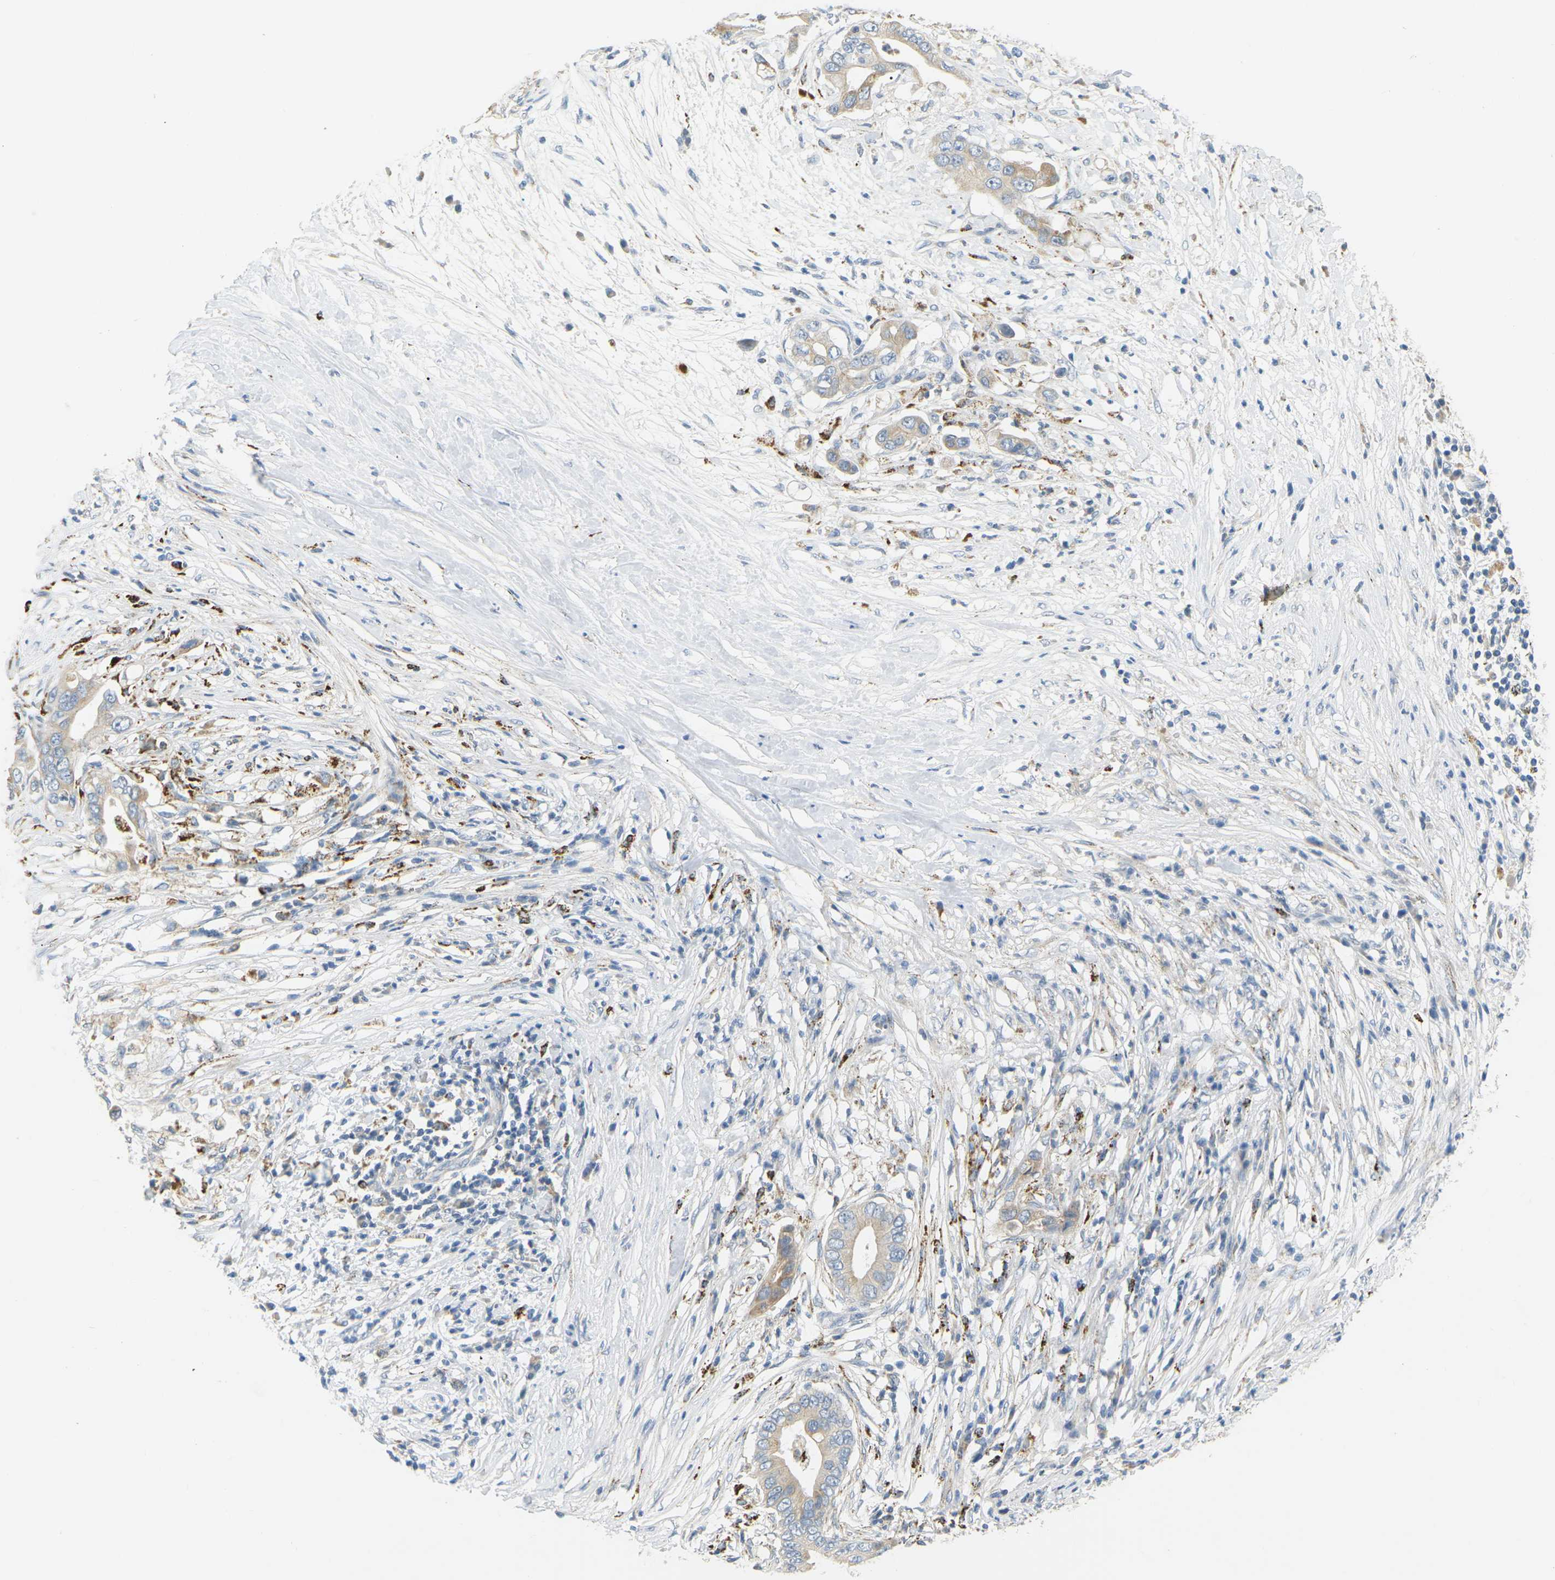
{"staining": {"intensity": "moderate", "quantity": "25%-75%", "location": "cytoplasmic/membranous"}, "tissue": "pancreatic cancer", "cell_type": "Tumor cells", "image_type": "cancer", "snomed": [{"axis": "morphology", "description": "Adenocarcinoma, NOS"}, {"axis": "topography", "description": "Pancreas"}], "caption": "This is an image of IHC staining of pancreatic cancer (adenocarcinoma), which shows moderate expression in the cytoplasmic/membranous of tumor cells.", "gene": "CD300E", "patient": {"sex": "male", "age": 77}}